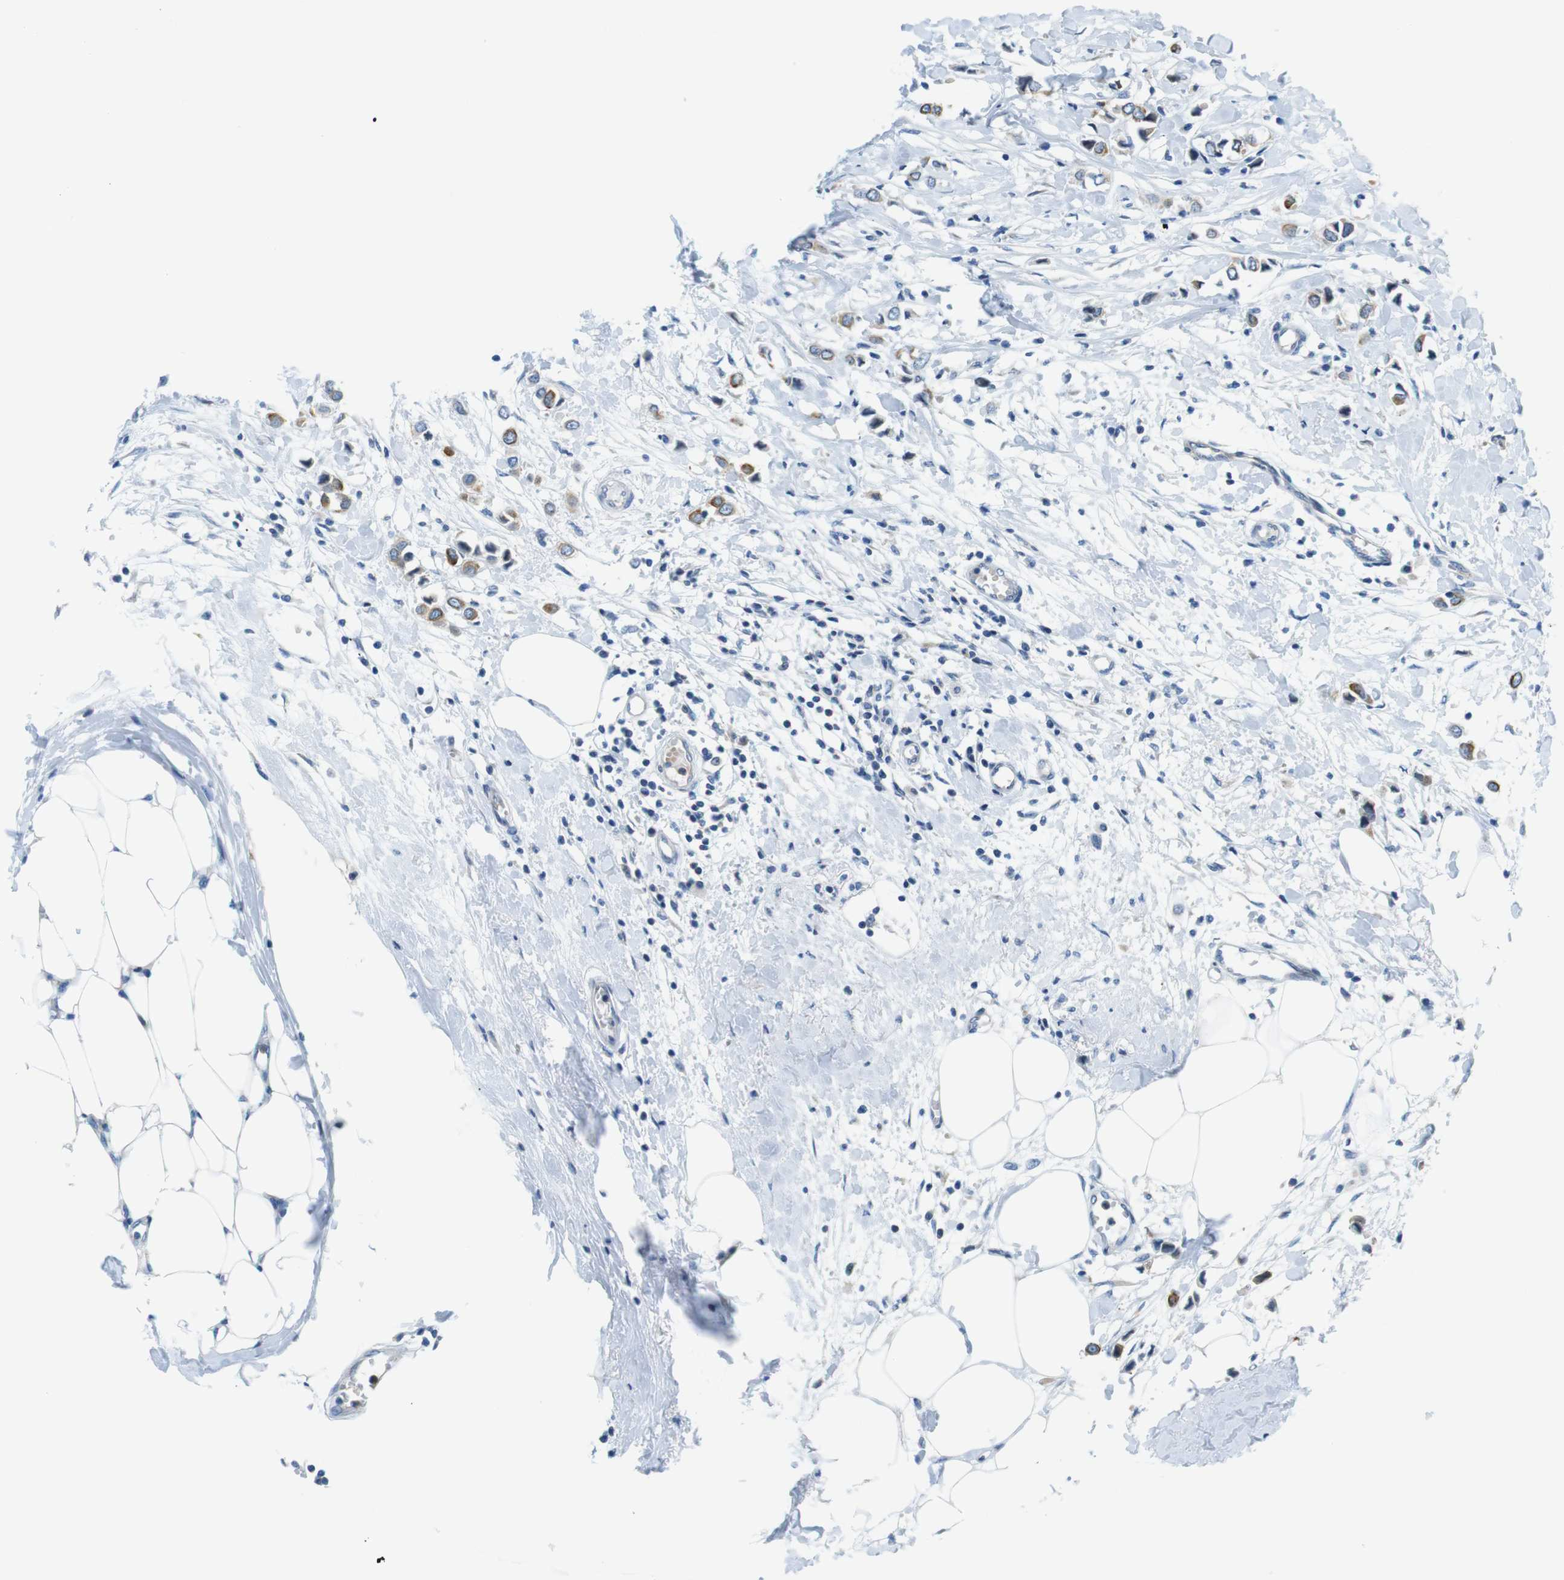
{"staining": {"intensity": "moderate", "quantity": "25%-75%", "location": "cytoplasmic/membranous"}, "tissue": "breast cancer", "cell_type": "Tumor cells", "image_type": "cancer", "snomed": [{"axis": "morphology", "description": "Lobular carcinoma"}, {"axis": "topography", "description": "Breast"}], "caption": "Immunohistochemistry image of human lobular carcinoma (breast) stained for a protein (brown), which shows medium levels of moderate cytoplasmic/membranous staining in approximately 25%-75% of tumor cells.", "gene": "ZDHHC3", "patient": {"sex": "female", "age": 51}}